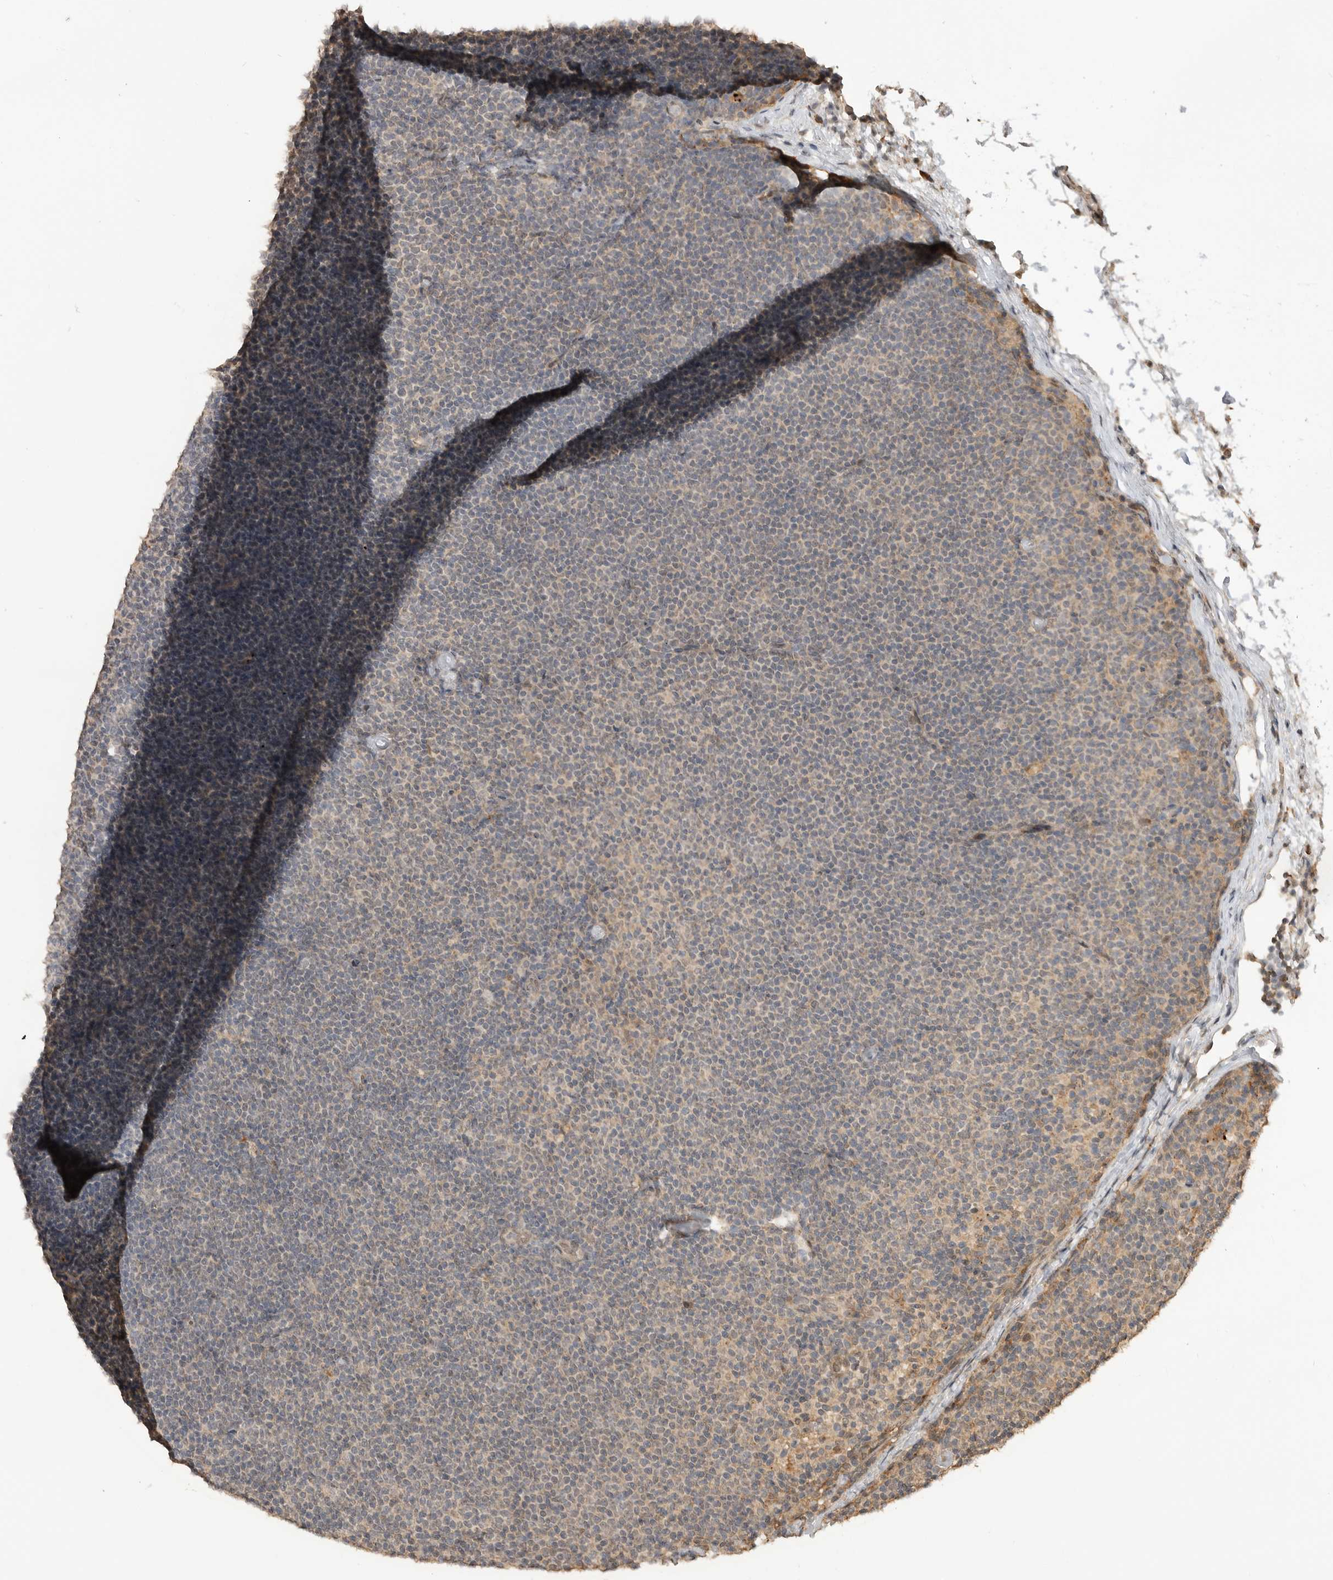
{"staining": {"intensity": "negative", "quantity": "none", "location": "none"}, "tissue": "lymphoma", "cell_type": "Tumor cells", "image_type": "cancer", "snomed": [{"axis": "morphology", "description": "Malignant lymphoma, non-Hodgkin's type, Low grade"}, {"axis": "topography", "description": "Lymph node"}], "caption": "Tumor cells show no significant protein expression in lymphoma. (DAB immunohistochemistry (IHC) visualized using brightfield microscopy, high magnification).", "gene": "ASPSCR1", "patient": {"sex": "female", "age": 53}}